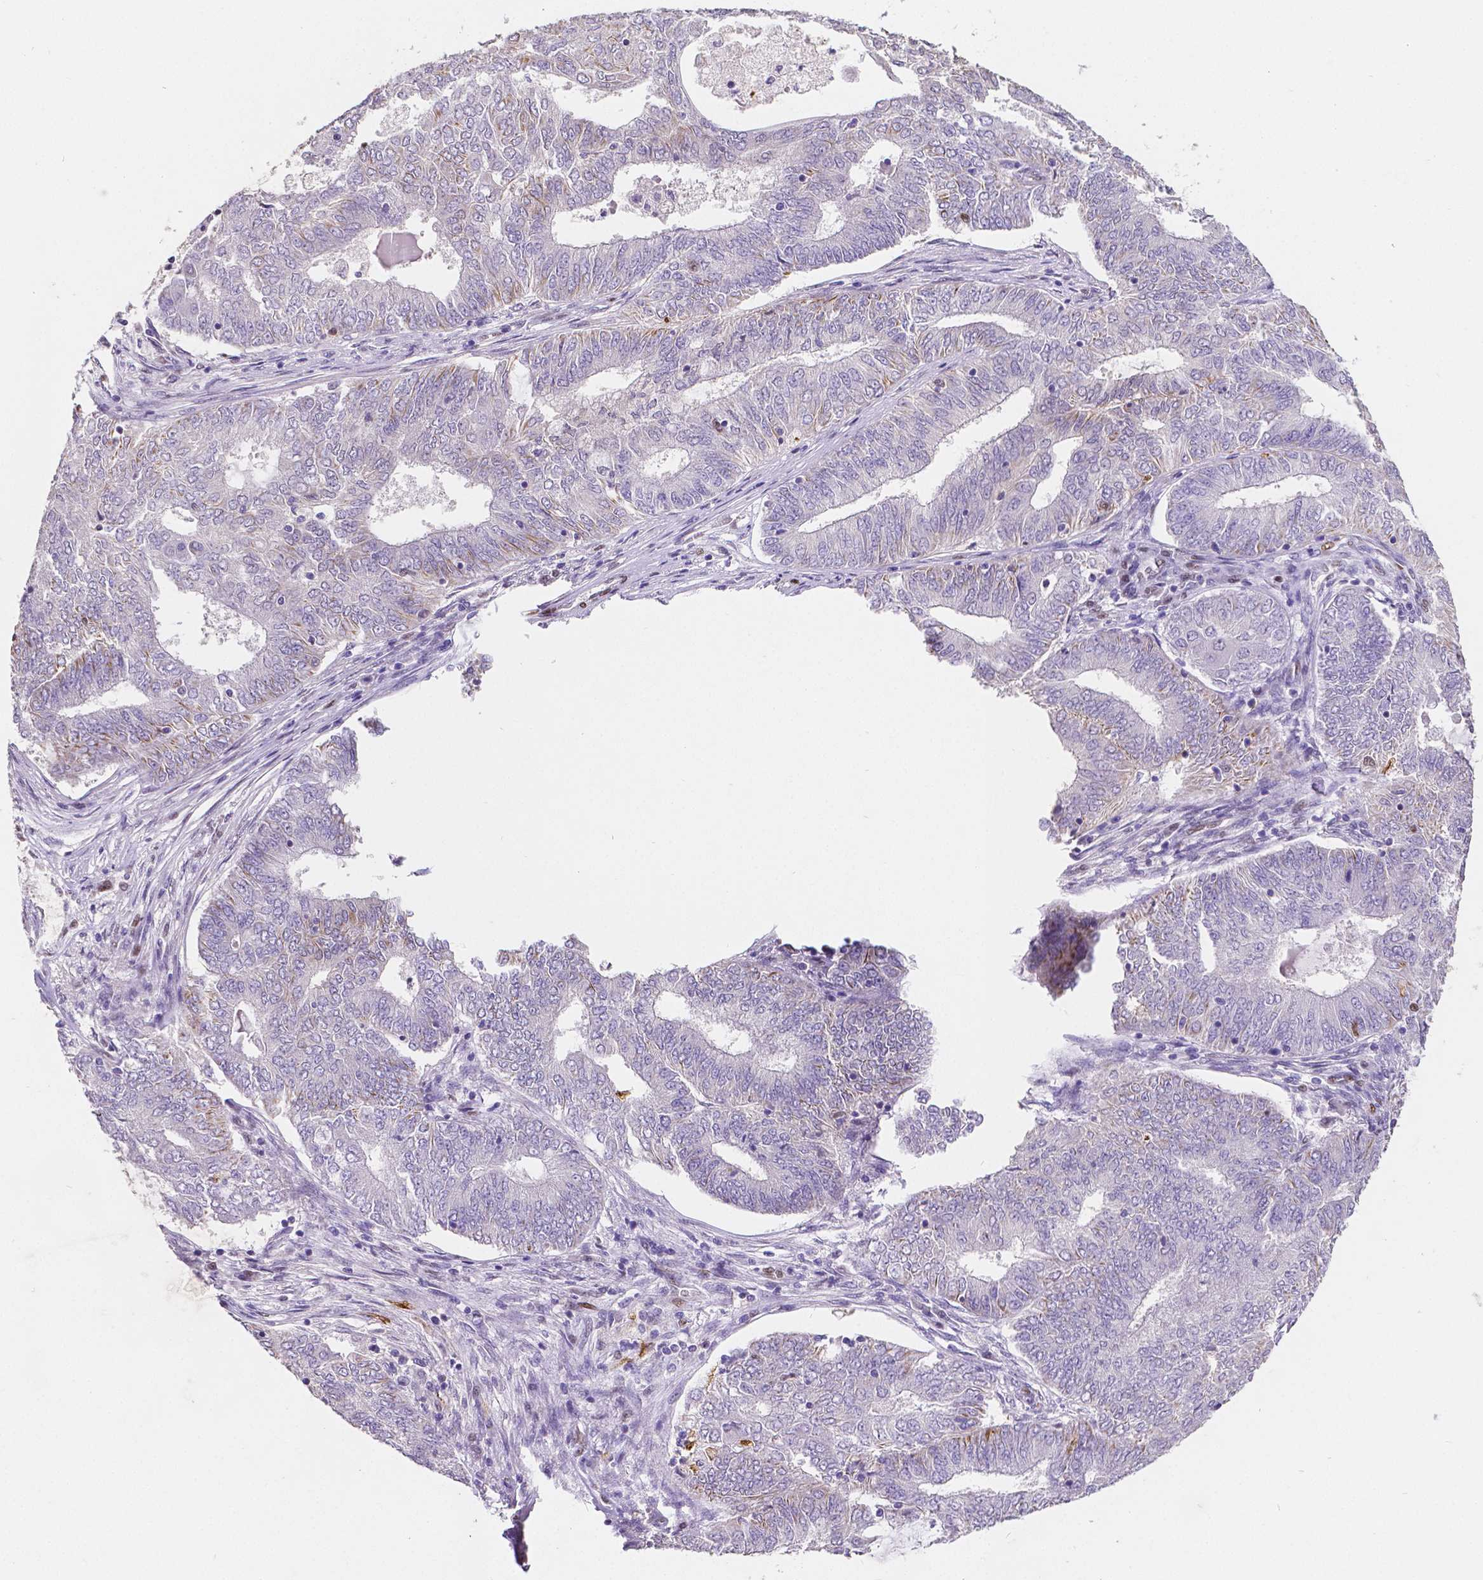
{"staining": {"intensity": "negative", "quantity": "none", "location": "none"}, "tissue": "endometrial cancer", "cell_type": "Tumor cells", "image_type": "cancer", "snomed": [{"axis": "morphology", "description": "Adenocarcinoma, NOS"}, {"axis": "topography", "description": "Endometrium"}], "caption": "This is an immunohistochemistry (IHC) micrograph of endometrial adenocarcinoma. There is no positivity in tumor cells.", "gene": "MEF2C", "patient": {"sex": "female", "age": 62}}